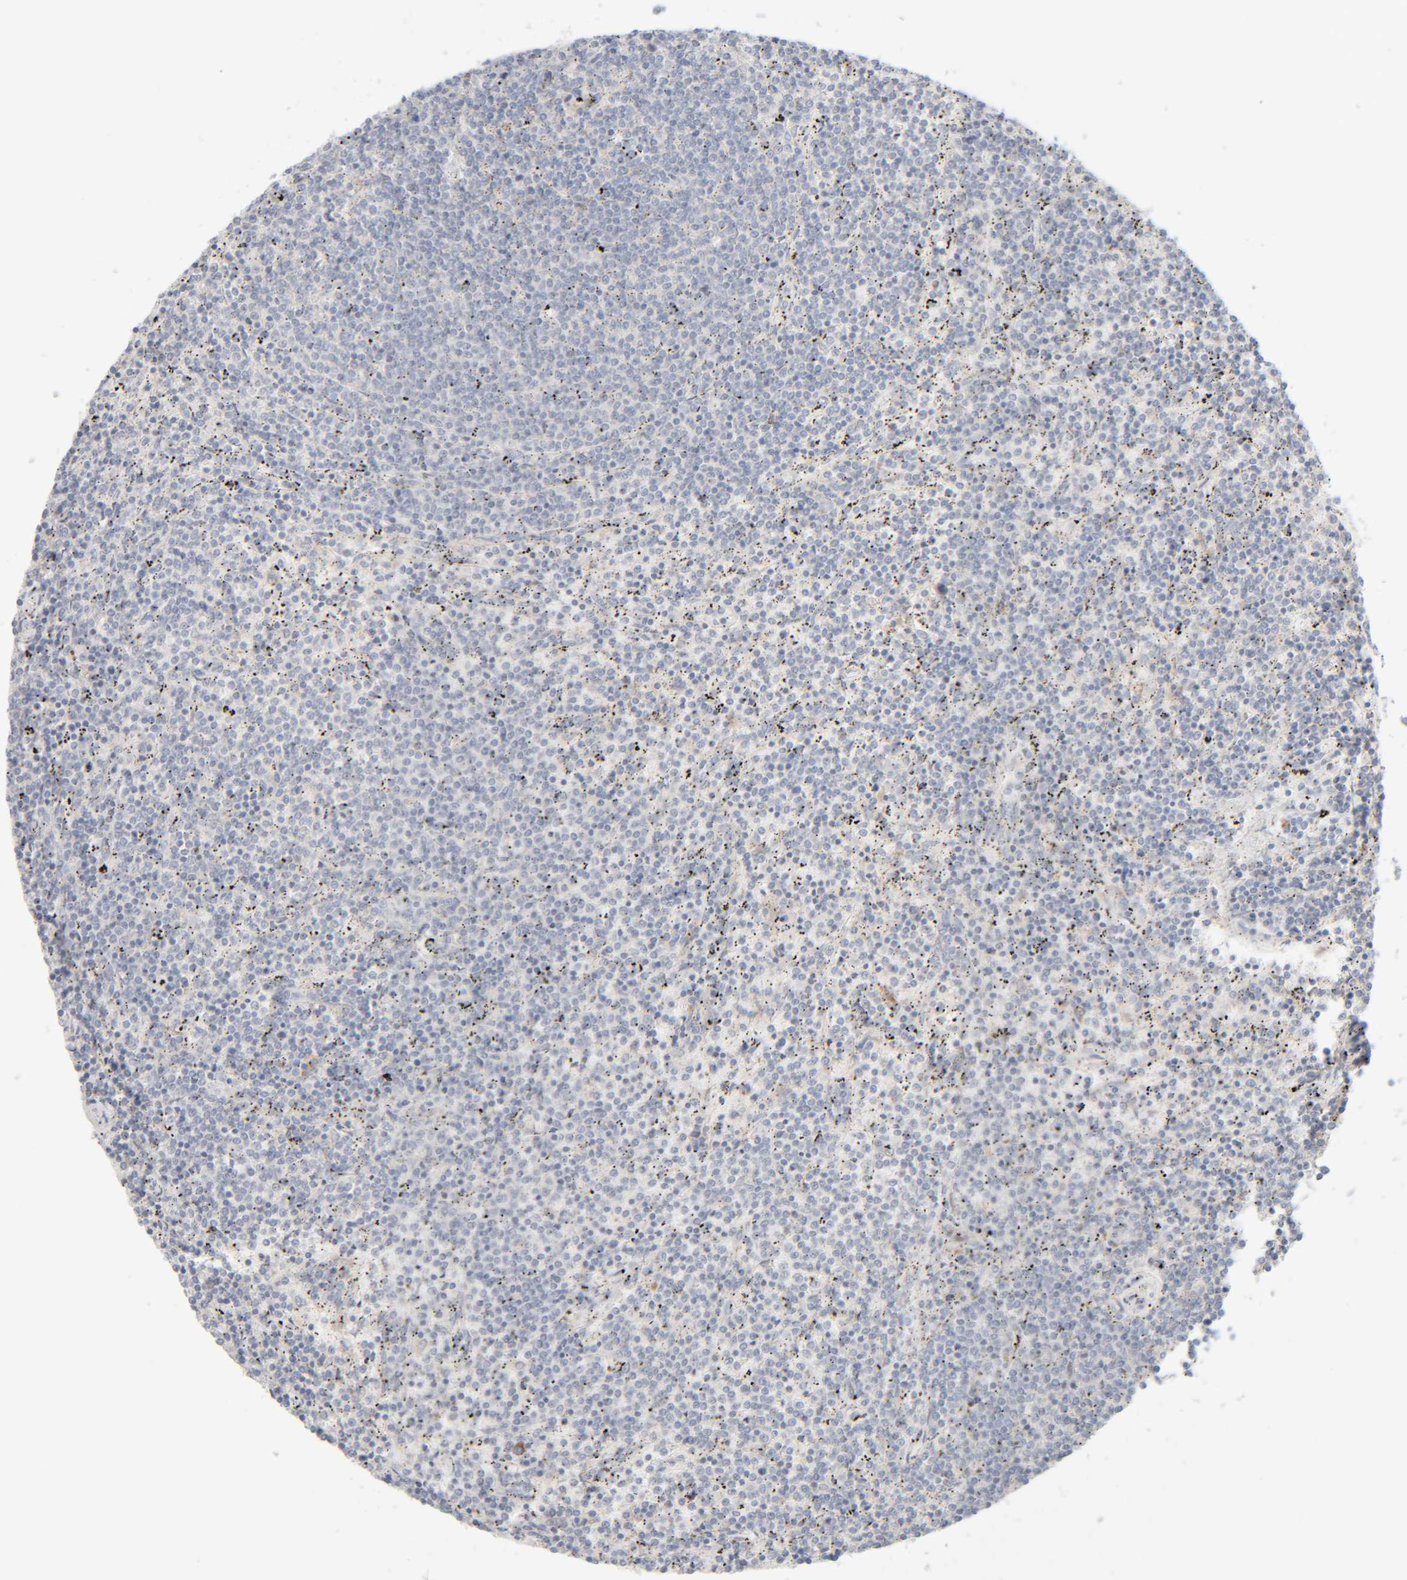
{"staining": {"intensity": "negative", "quantity": "none", "location": "none"}, "tissue": "lymphoma", "cell_type": "Tumor cells", "image_type": "cancer", "snomed": [{"axis": "morphology", "description": "Malignant lymphoma, non-Hodgkin's type, Low grade"}, {"axis": "topography", "description": "Spleen"}], "caption": "High magnification brightfield microscopy of low-grade malignant lymphoma, non-Hodgkin's type stained with DAB (3,3'-diaminobenzidine) (brown) and counterstained with hematoxylin (blue): tumor cells show no significant expression.", "gene": "RIDA", "patient": {"sex": "female", "age": 50}}